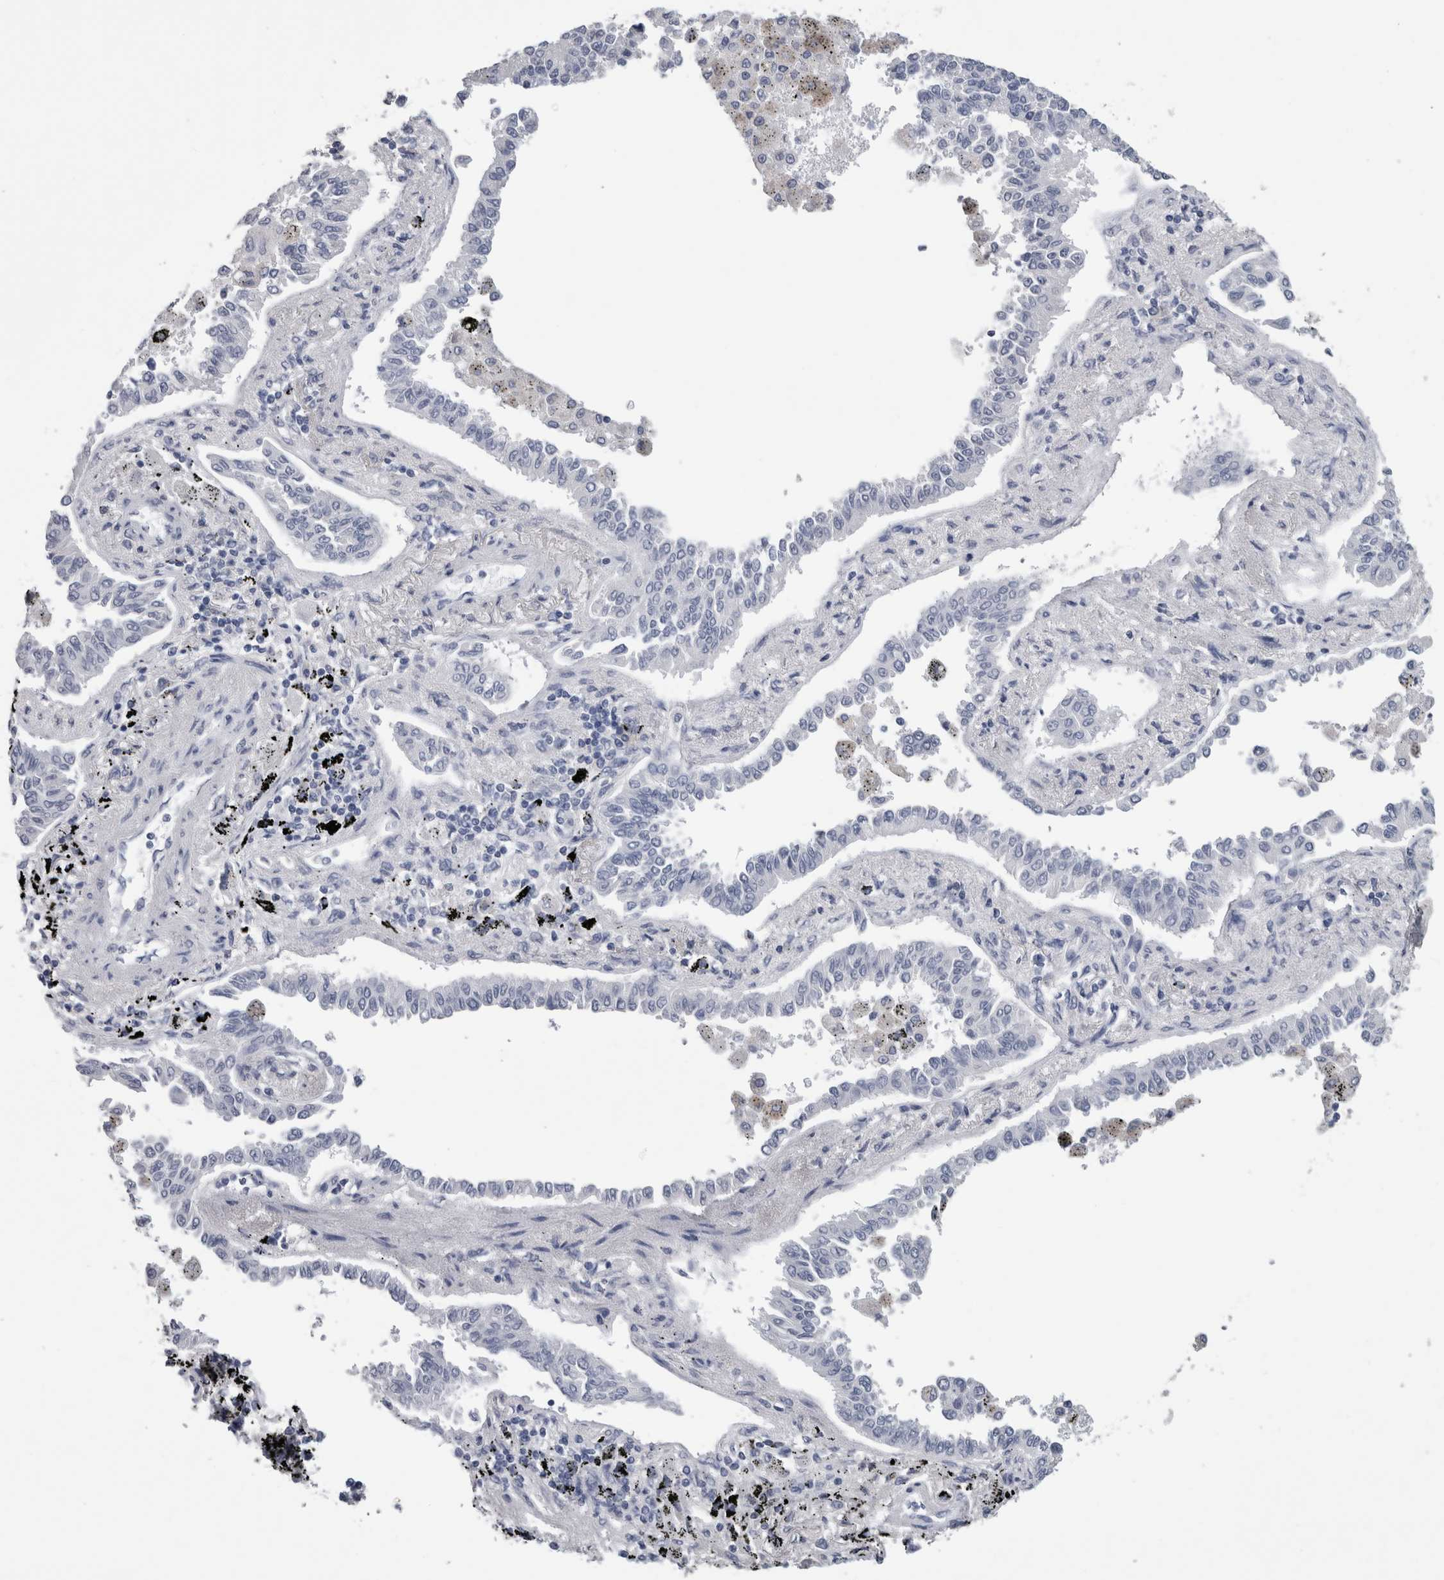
{"staining": {"intensity": "negative", "quantity": "none", "location": "none"}, "tissue": "lung cancer", "cell_type": "Tumor cells", "image_type": "cancer", "snomed": [{"axis": "morphology", "description": "Normal tissue, NOS"}, {"axis": "morphology", "description": "Adenocarcinoma, NOS"}, {"axis": "topography", "description": "Lung"}], "caption": "IHC image of neoplastic tissue: lung cancer stained with DAB (3,3'-diaminobenzidine) exhibits no significant protein positivity in tumor cells.", "gene": "CA8", "patient": {"sex": "male", "age": 59}}